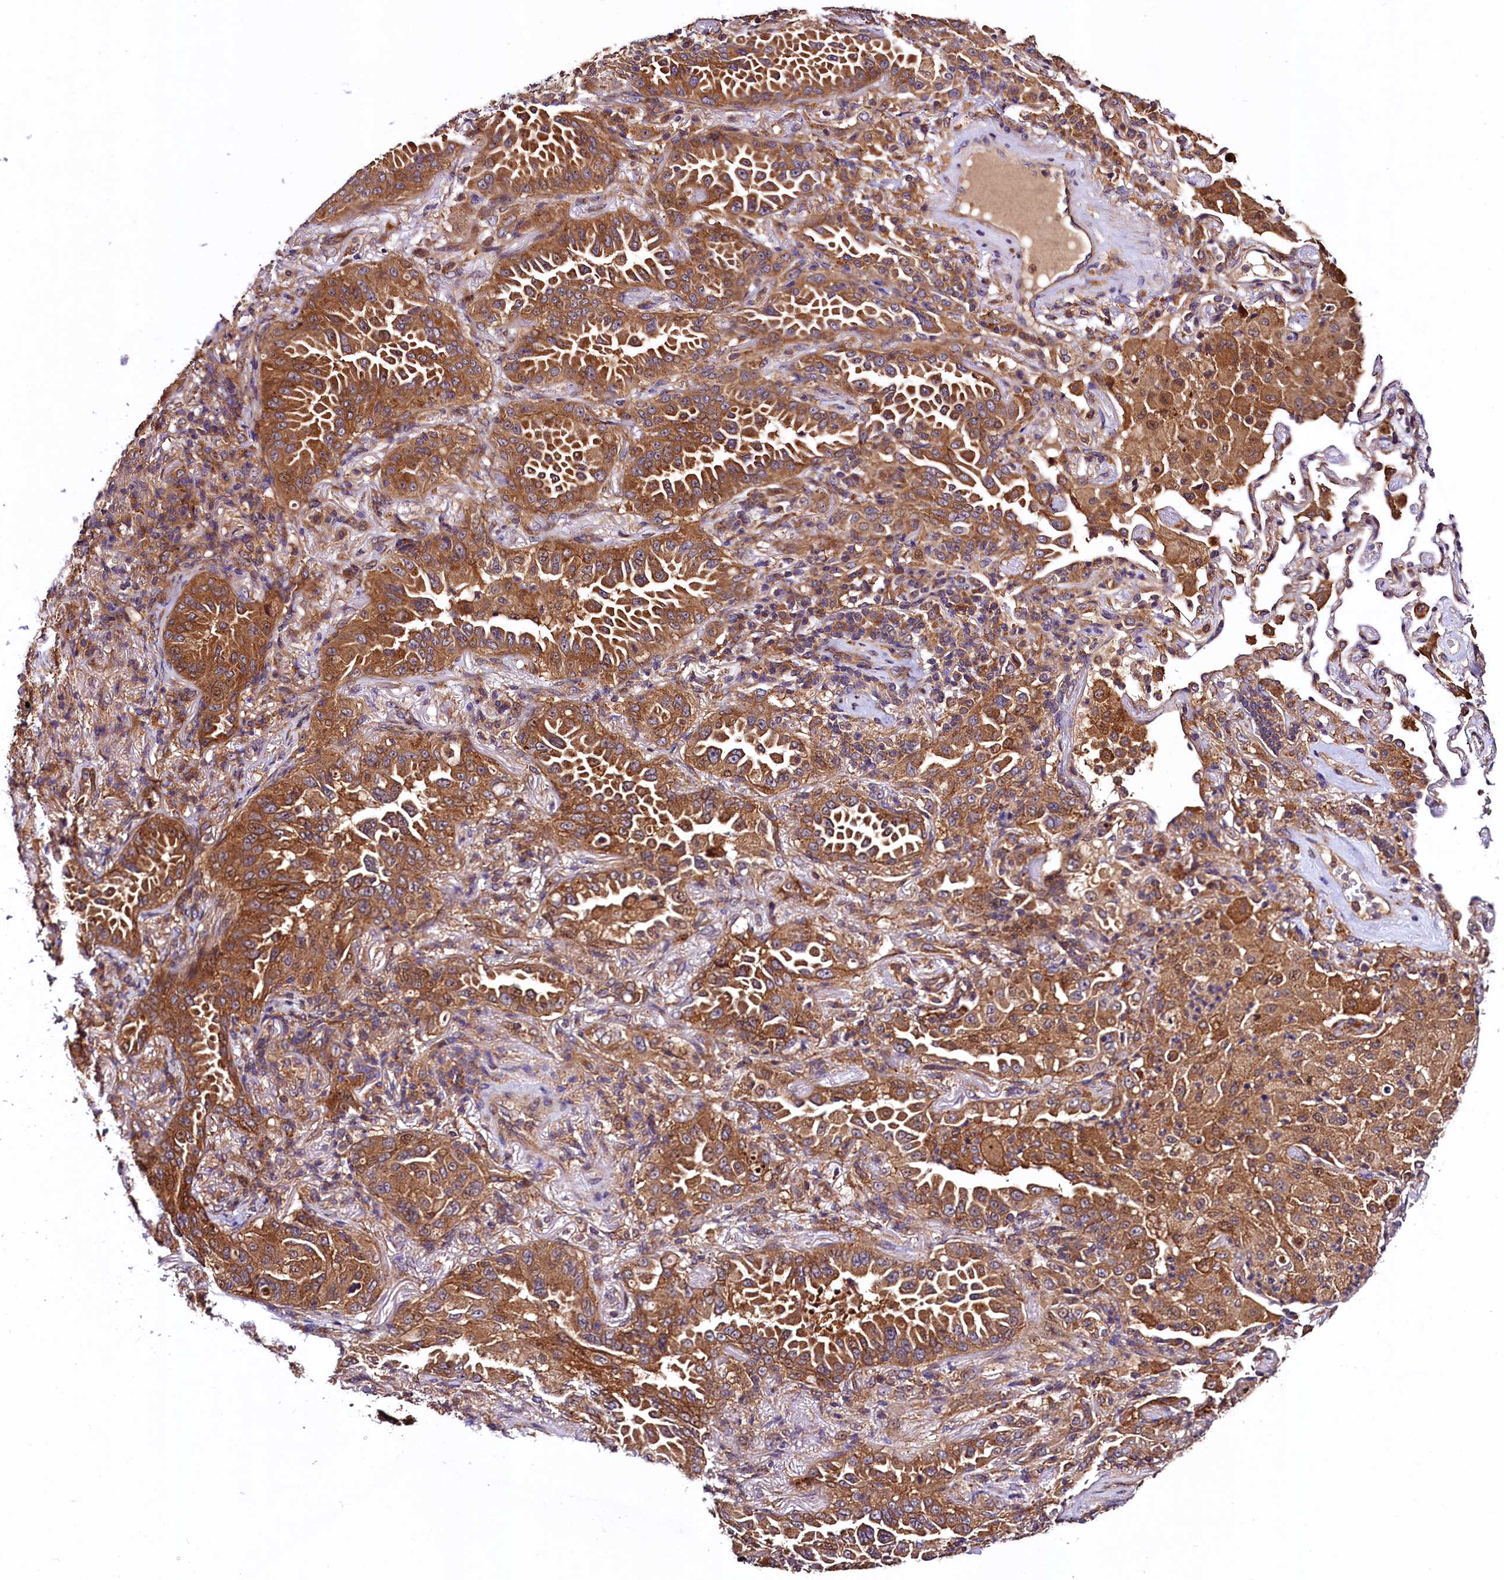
{"staining": {"intensity": "moderate", "quantity": ">75%", "location": "cytoplasmic/membranous"}, "tissue": "lung cancer", "cell_type": "Tumor cells", "image_type": "cancer", "snomed": [{"axis": "morphology", "description": "Adenocarcinoma, NOS"}, {"axis": "topography", "description": "Lung"}], "caption": "A photomicrograph showing moderate cytoplasmic/membranous positivity in about >75% of tumor cells in lung cancer (adenocarcinoma), as visualized by brown immunohistochemical staining.", "gene": "VPS35", "patient": {"sex": "female", "age": 69}}